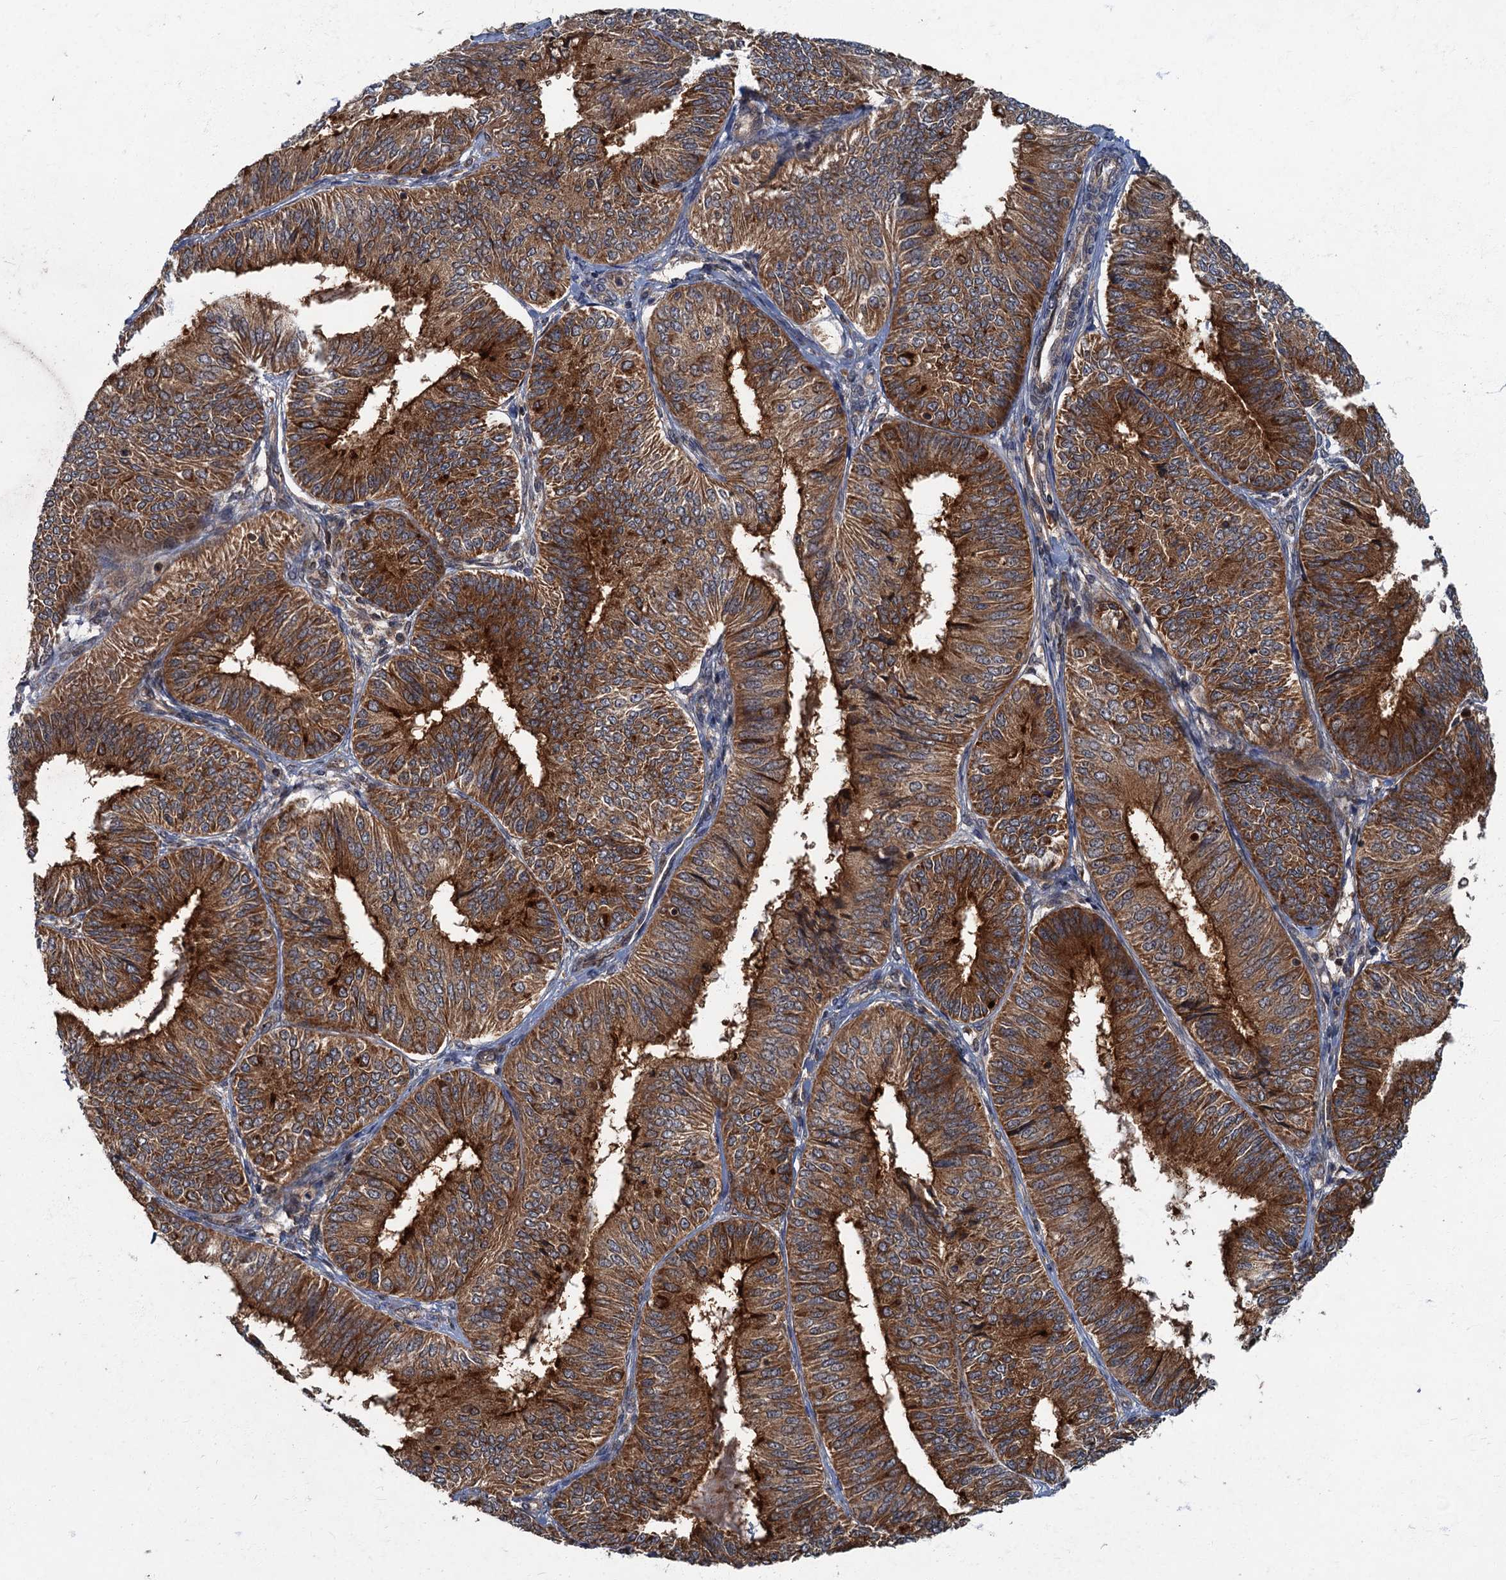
{"staining": {"intensity": "strong", "quantity": ">75%", "location": "cytoplasmic/membranous"}, "tissue": "endometrial cancer", "cell_type": "Tumor cells", "image_type": "cancer", "snomed": [{"axis": "morphology", "description": "Adenocarcinoma, NOS"}, {"axis": "topography", "description": "Endometrium"}], "caption": "Endometrial cancer stained with a protein marker reveals strong staining in tumor cells.", "gene": "SLC11A2", "patient": {"sex": "female", "age": 58}}